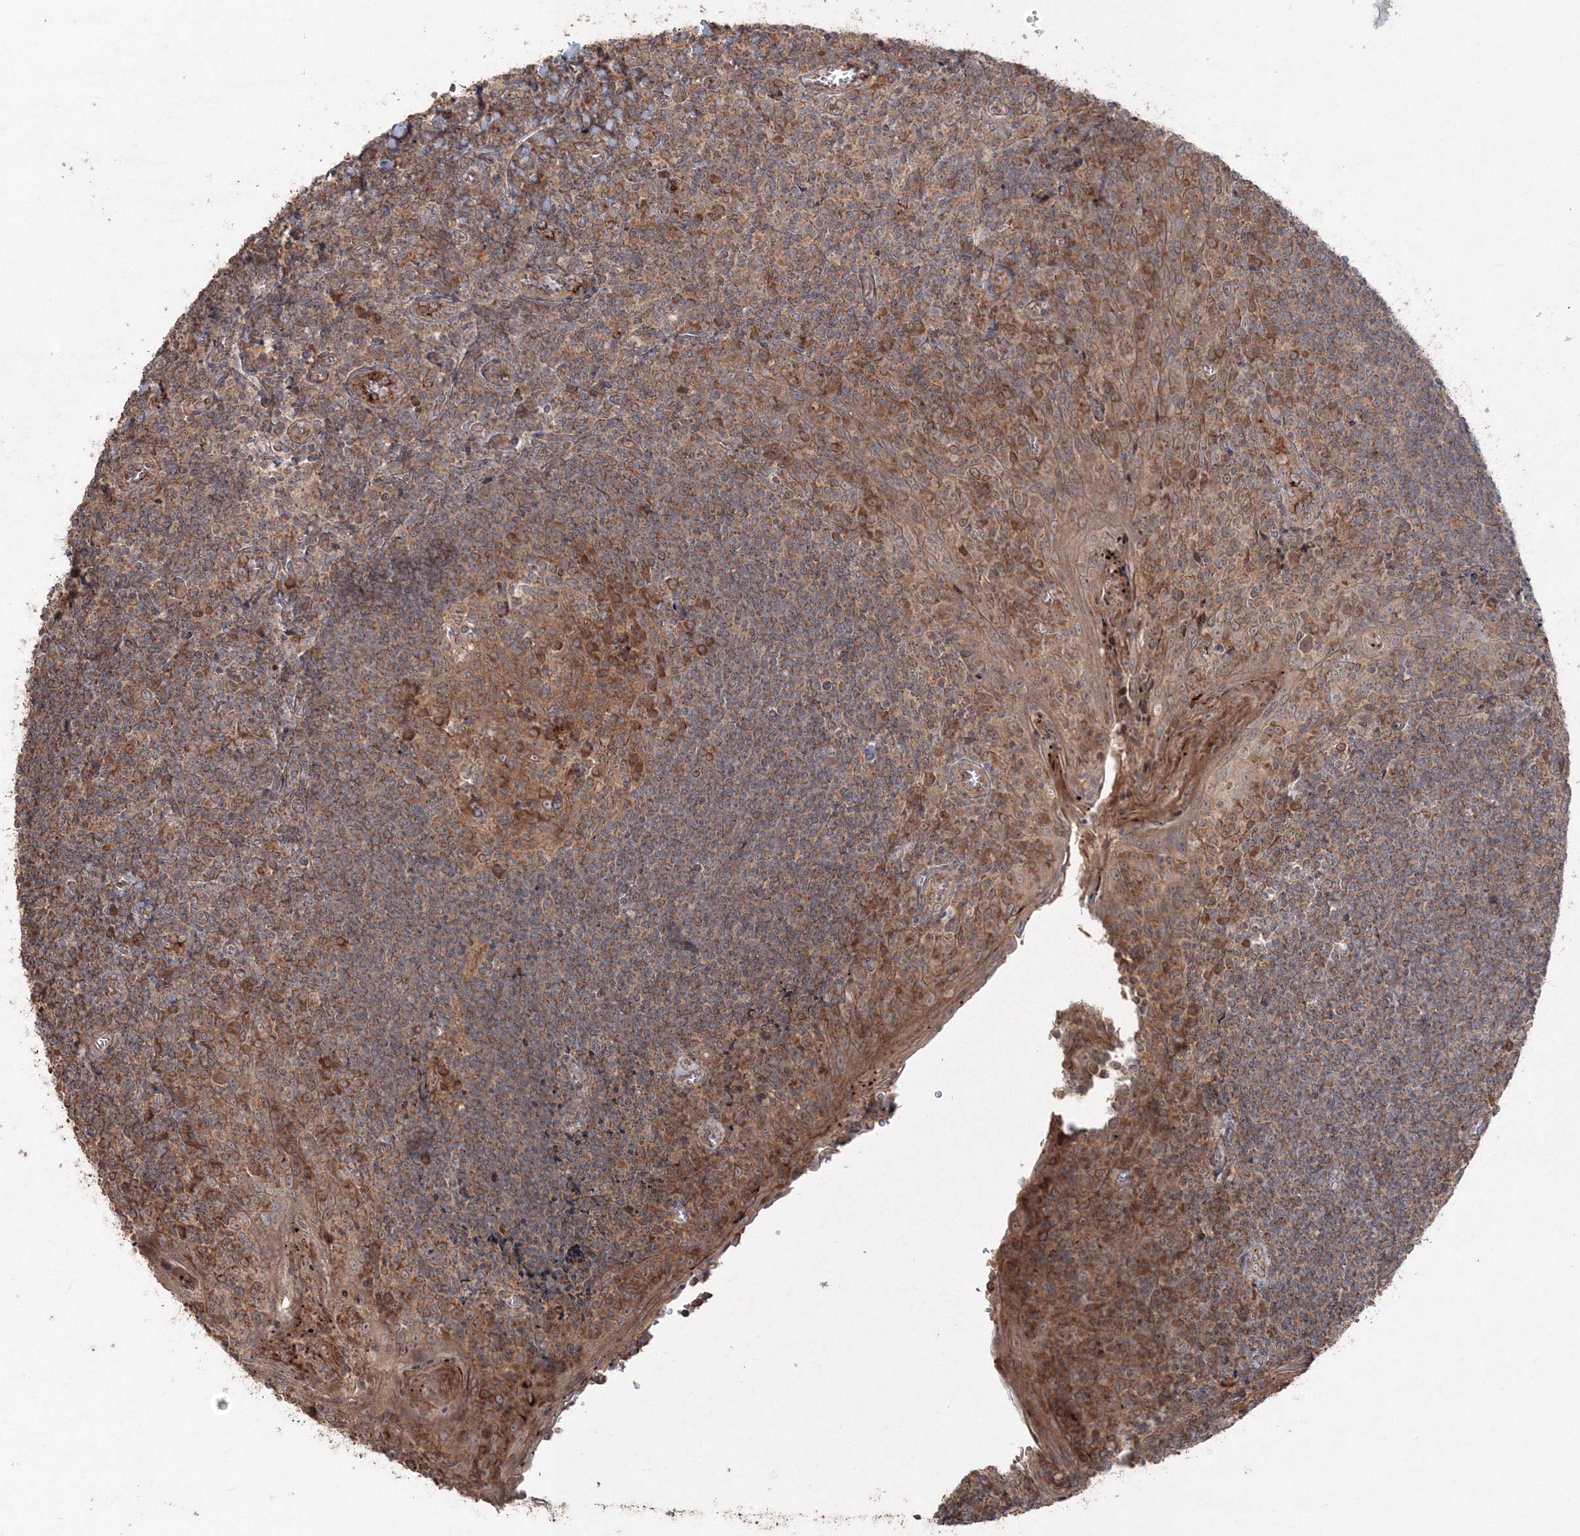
{"staining": {"intensity": "moderate", "quantity": ">75%", "location": "cytoplasmic/membranous"}, "tissue": "tonsil", "cell_type": "Germinal center cells", "image_type": "normal", "snomed": [{"axis": "morphology", "description": "Normal tissue, NOS"}, {"axis": "topography", "description": "Tonsil"}], "caption": "Immunohistochemical staining of benign human tonsil demonstrates medium levels of moderate cytoplasmic/membranous positivity in about >75% of germinal center cells. Nuclei are stained in blue.", "gene": "ANAPC16", "patient": {"sex": "male", "age": 27}}